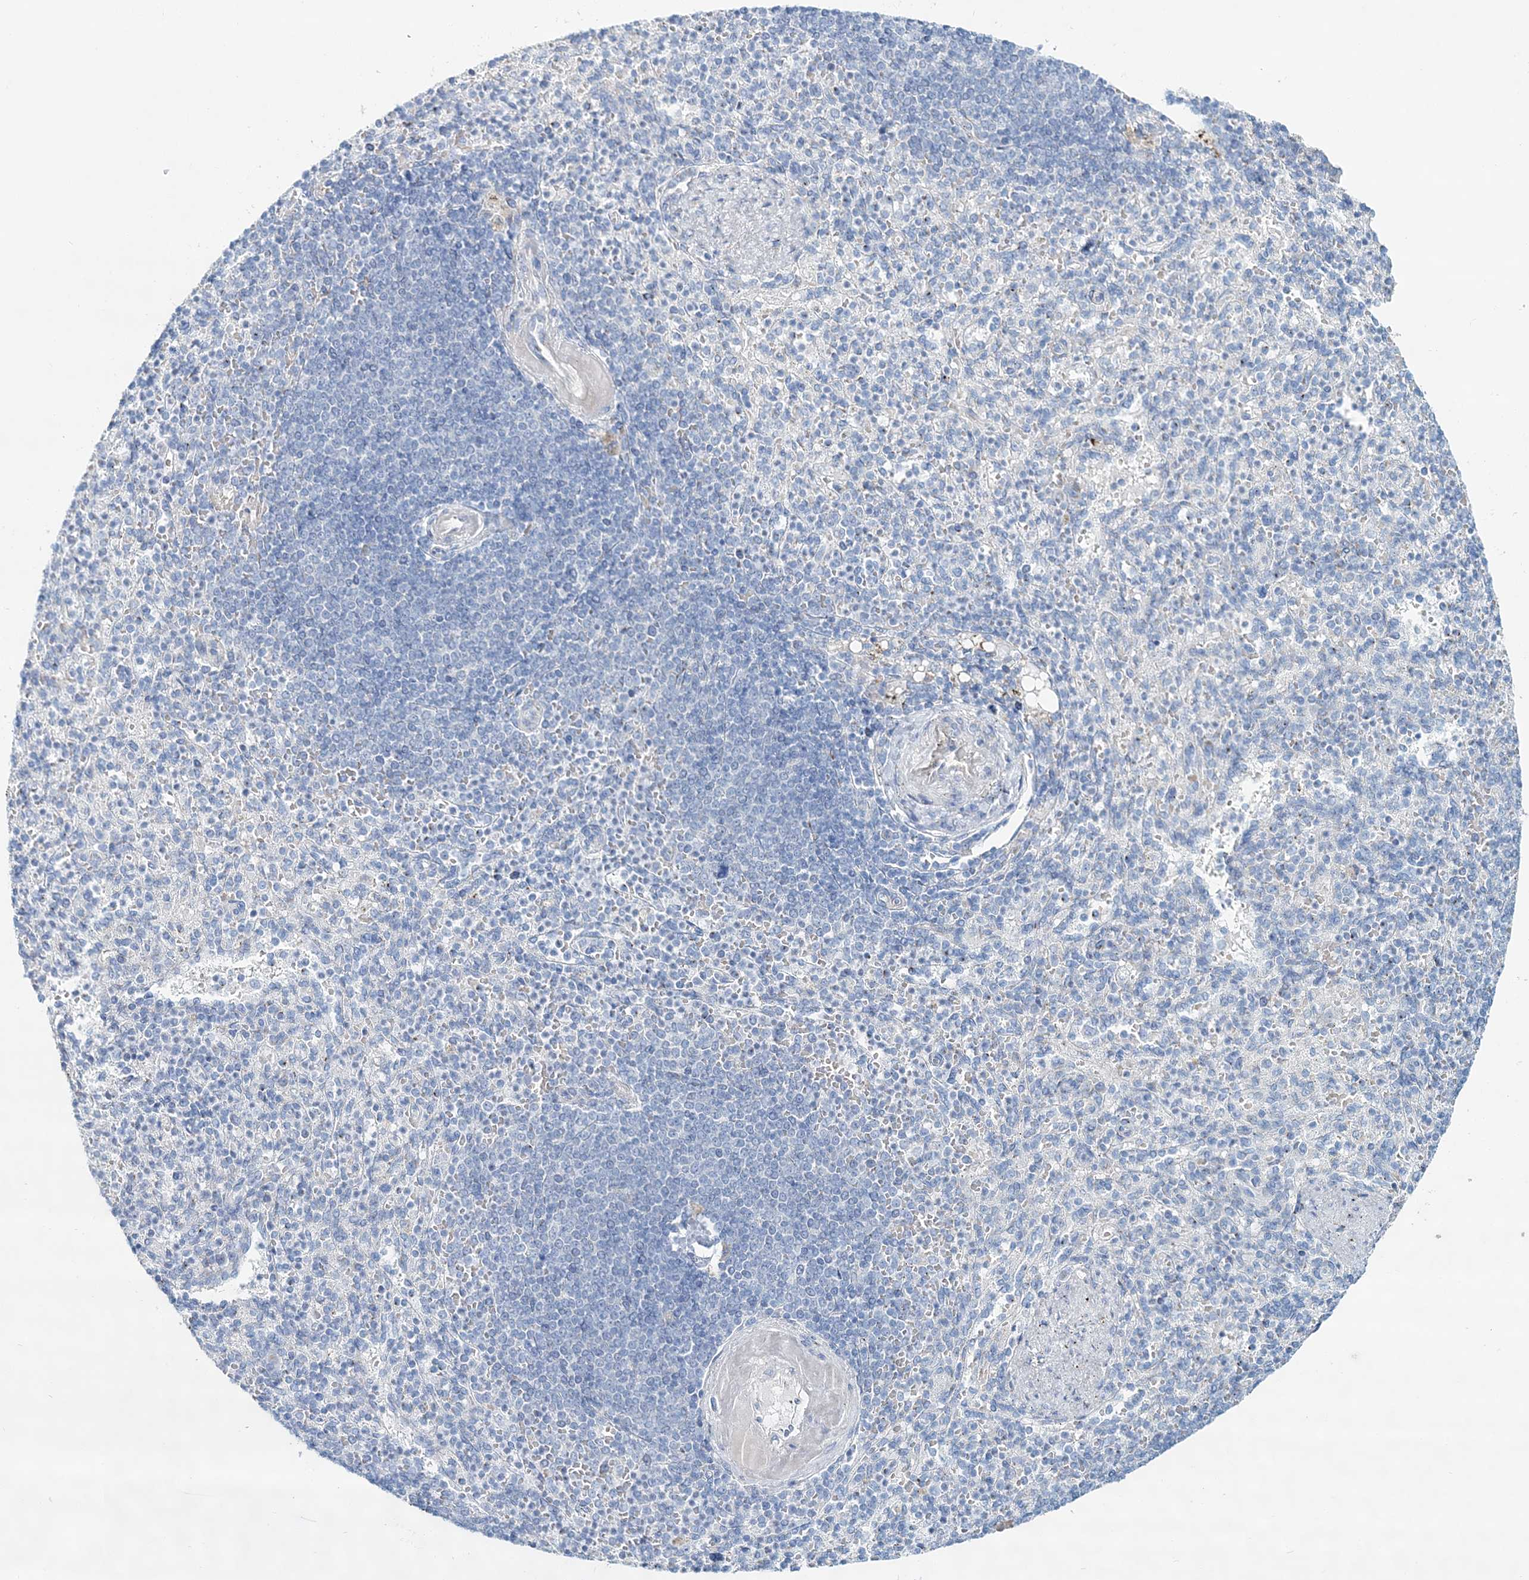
{"staining": {"intensity": "negative", "quantity": "none", "location": "none"}, "tissue": "spleen", "cell_type": "Cells in red pulp", "image_type": "normal", "snomed": [{"axis": "morphology", "description": "Normal tissue, NOS"}, {"axis": "topography", "description": "Spleen"}], "caption": "Benign spleen was stained to show a protein in brown. There is no significant positivity in cells in red pulp.", "gene": "ADGRL1", "patient": {"sex": "female", "age": 74}}